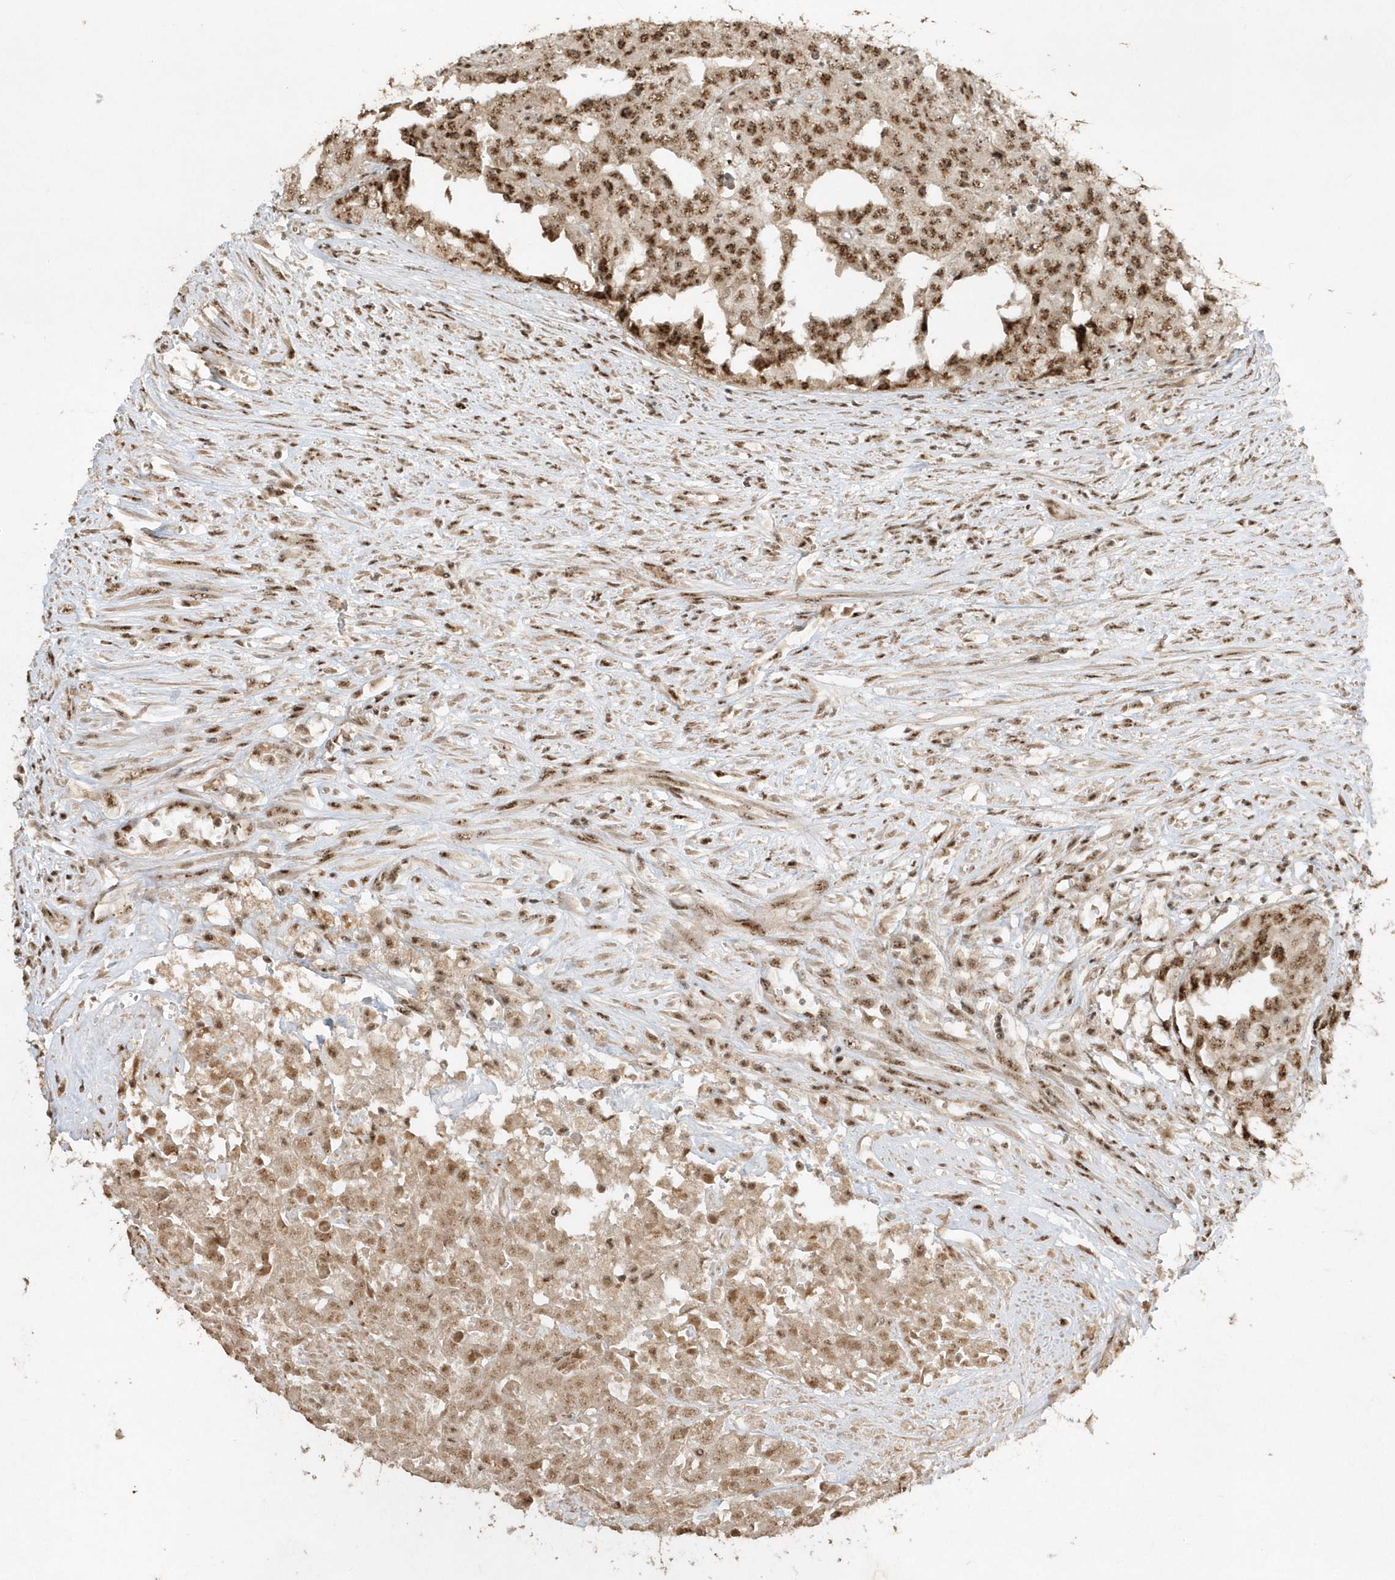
{"staining": {"intensity": "strong", "quantity": ">75%", "location": "nuclear"}, "tissue": "testis cancer", "cell_type": "Tumor cells", "image_type": "cancer", "snomed": [{"axis": "morphology", "description": "Seminoma, NOS"}, {"axis": "morphology", "description": "Carcinoma, Embryonal, NOS"}, {"axis": "topography", "description": "Testis"}], "caption": "The micrograph displays staining of testis cancer (seminoma), revealing strong nuclear protein expression (brown color) within tumor cells.", "gene": "POLR3B", "patient": {"sex": "male", "age": 43}}